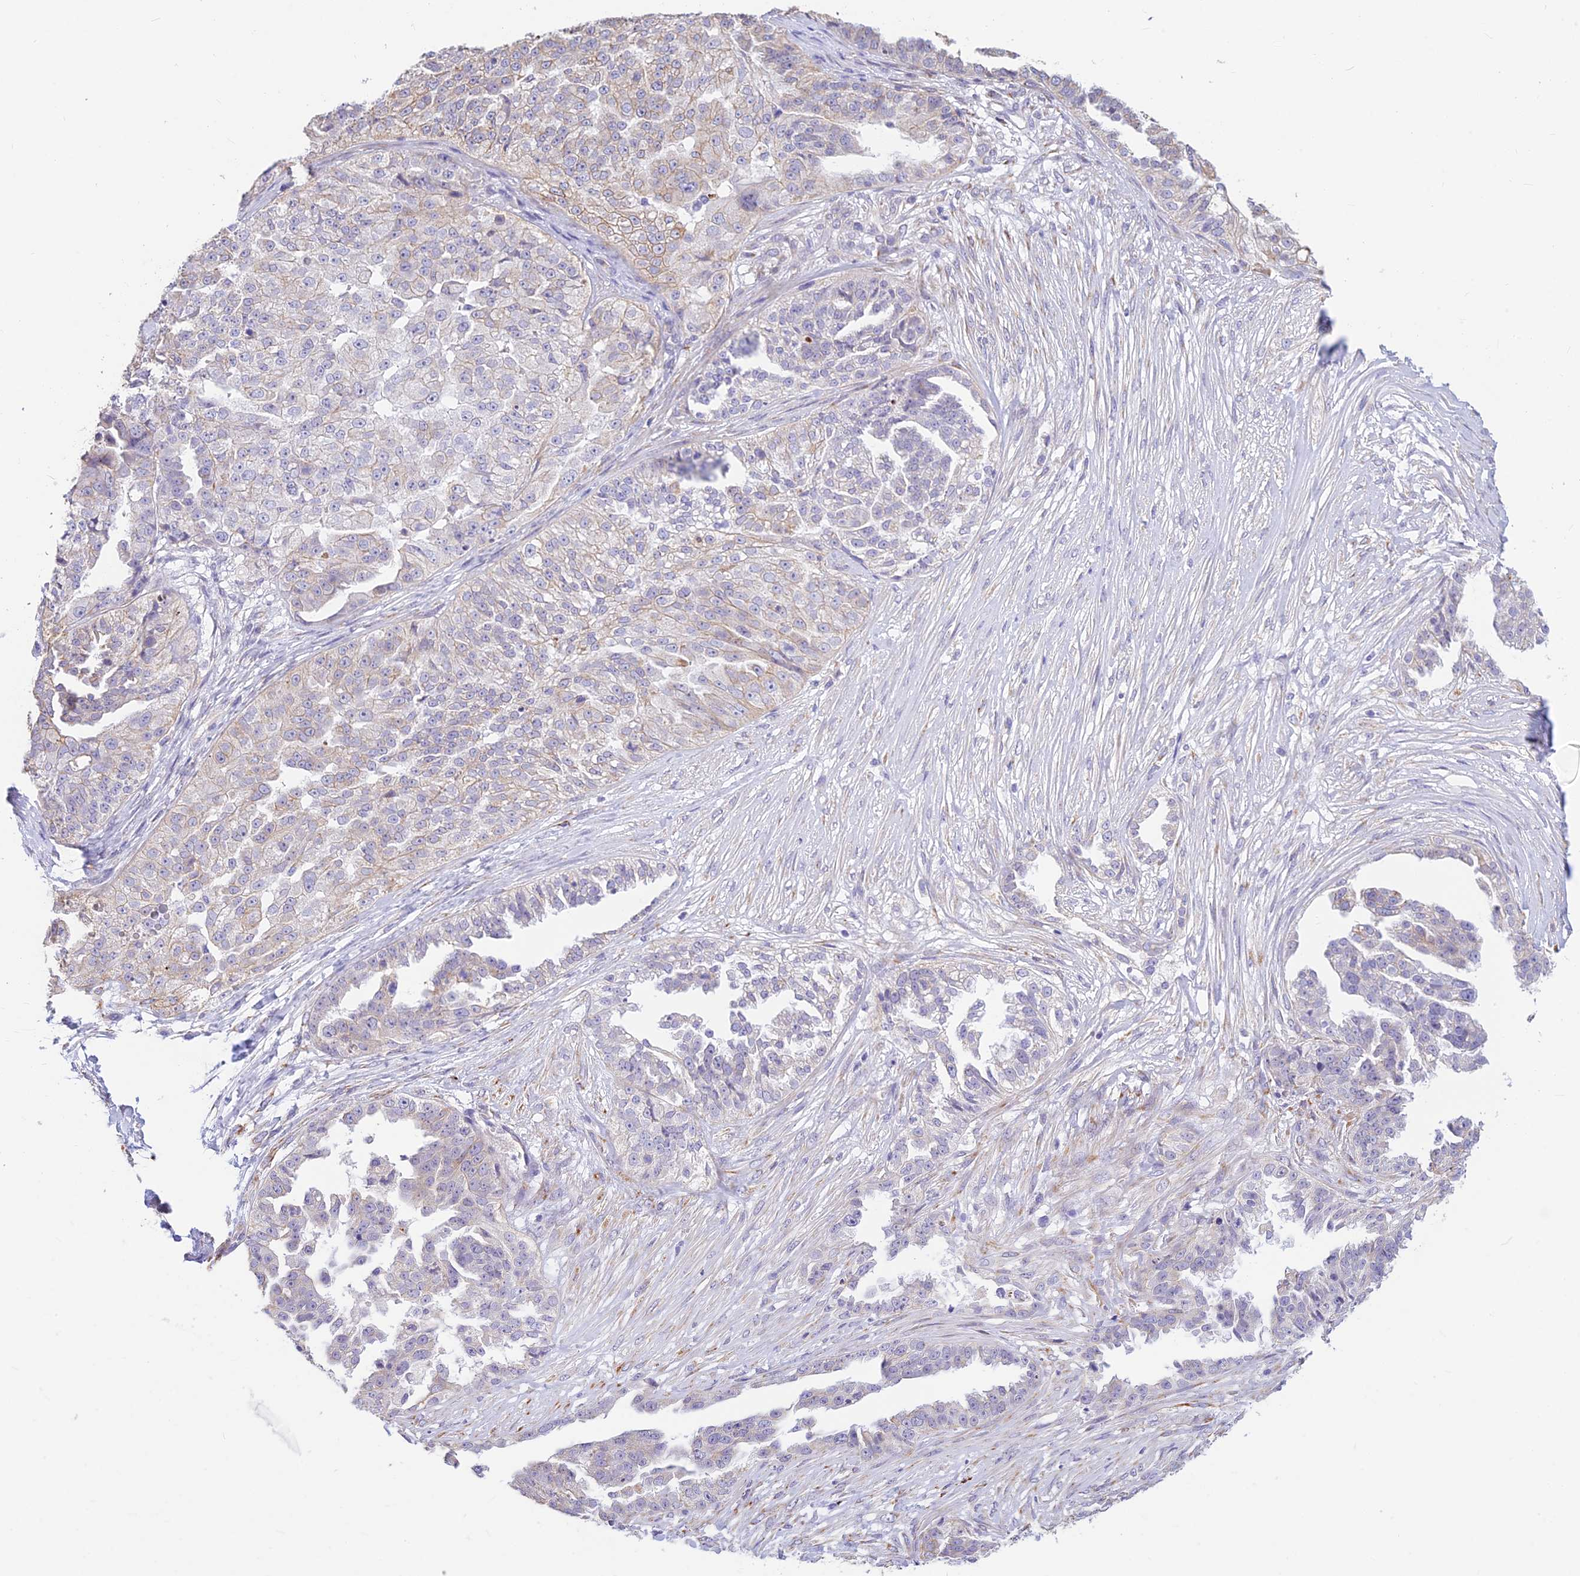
{"staining": {"intensity": "weak", "quantity": "<25%", "location": "cytoplasmic/membranous"}, "tissue": "ovarian cancer", "cell_type": "Tumor cells", "image_type": "cancer", "snomed": [{"axis": "morphology", "description": "Cystadenocarcinoma, serous, NOS"}, {"axis": "topography", "description": "Ovary"}], "caption": "DAB immunohistochemical staining of human ovarian cancer (serous cystadenocarcinoma) displays no significant staining in tumor cells. (IHC, brightfield microscopy, high magnification).", "gene": "ALDH1L2", "patient": {"sex": "female", "age": 58}}